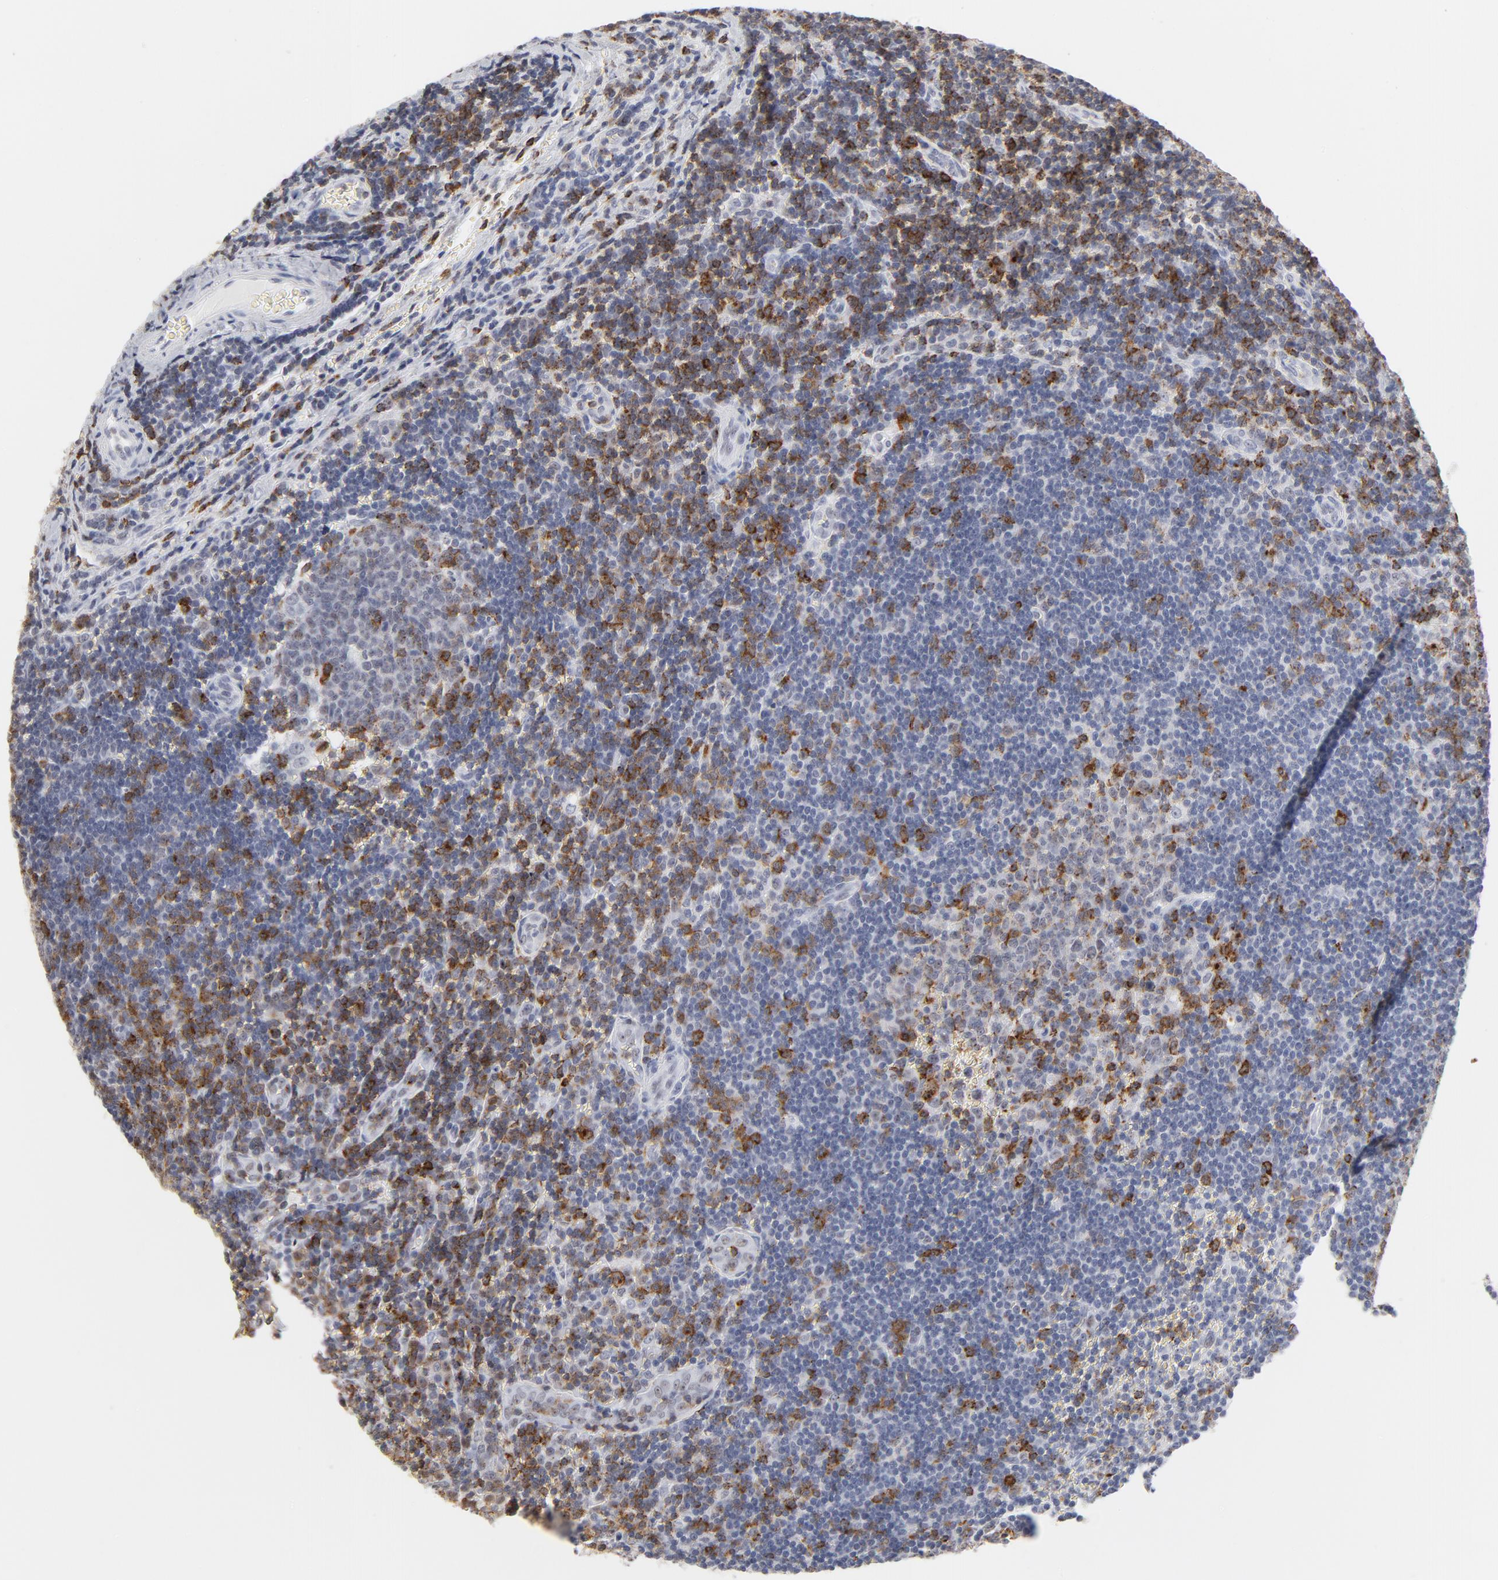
{"staining": {"intensity": "moderate", "quantity": "25%-75%", "location": "cytoplasmic/membranous"}, "tissue": "lymph node", "cell_type": "Germinal center cells", "image_type": "normal", "snomed": [{"axis": "morphology", "description": "Normal tissue, NOS"}, {"axis": "topography", "description": "Lymph node"}, {"axis": "topography", "description": "Salivary gland"}], "caption": "A photomicrograph of human lymph node stained for a protein shows moderate cytoplasmic/membranous brown staining in germinal center cells. Immunohistochemistry (ihc) stains the protein in brown and the nuclei are stained blue.", "gene": "CD2", "patient": {"sex": "male", "age": 8}}